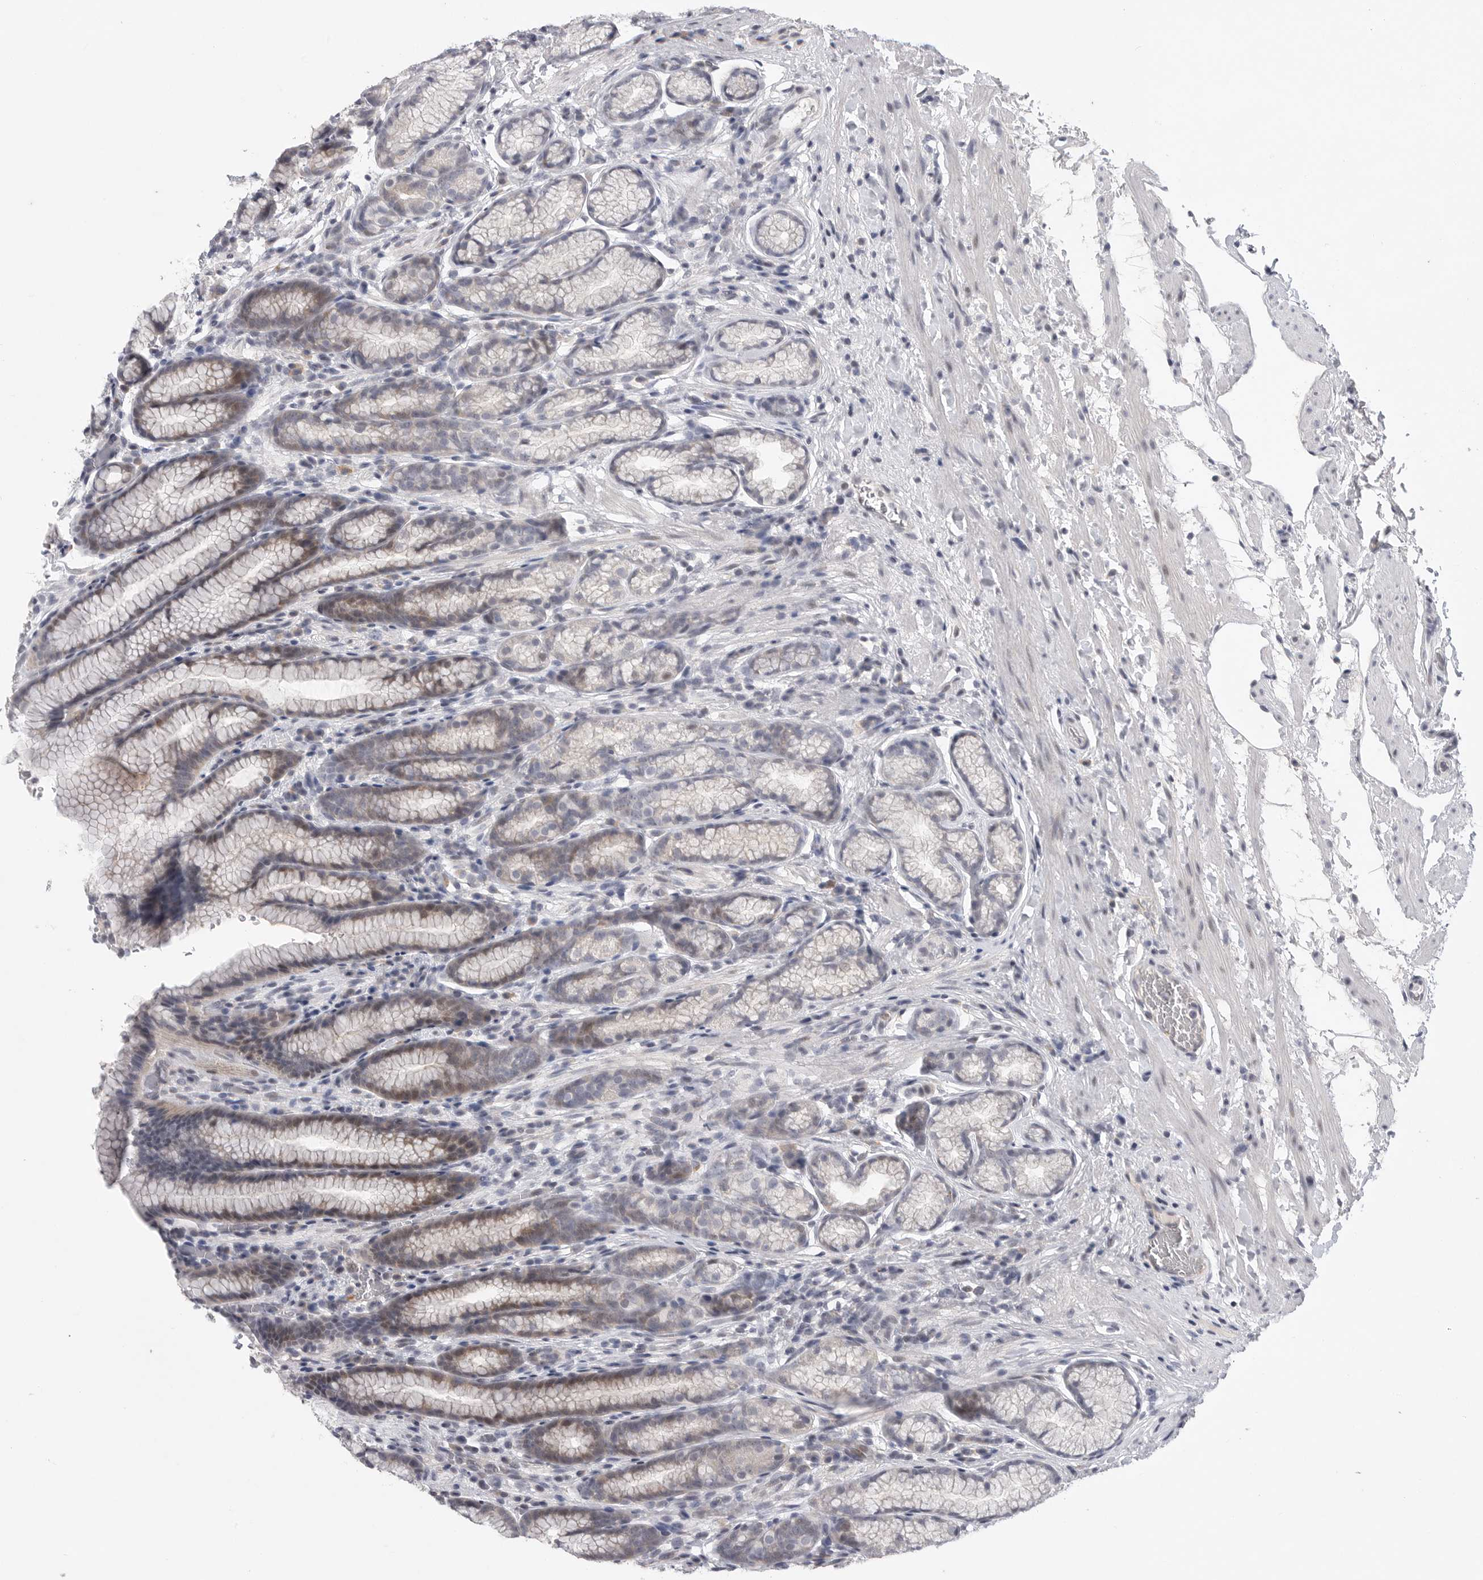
{"staining": {"intensity": "weak", "quantity": "25%-75%", "location": "cytoplasmic/membranous,nuclear"}, "tissue": "stomach", "cell_type": "Glandular cells", "image_type": "normal", "snomed": [{"axis": "morphology", "description": "Normal tissue, NOS"}, {"axis": "topography", "description": "Stomach"}], "caption": "Immunohistochemistry (DAB (3,3'-diaminobenzidine)) staining of benign stomach shows weak cytoplasmic/membranous,nuclear protein positivity in approximately 25%-75% of glandular cells. (DAB IHC with brightfield microscopy, high magnification).", "gene": "FBXO43", "patient": {"sex": "male", "age": 42}}